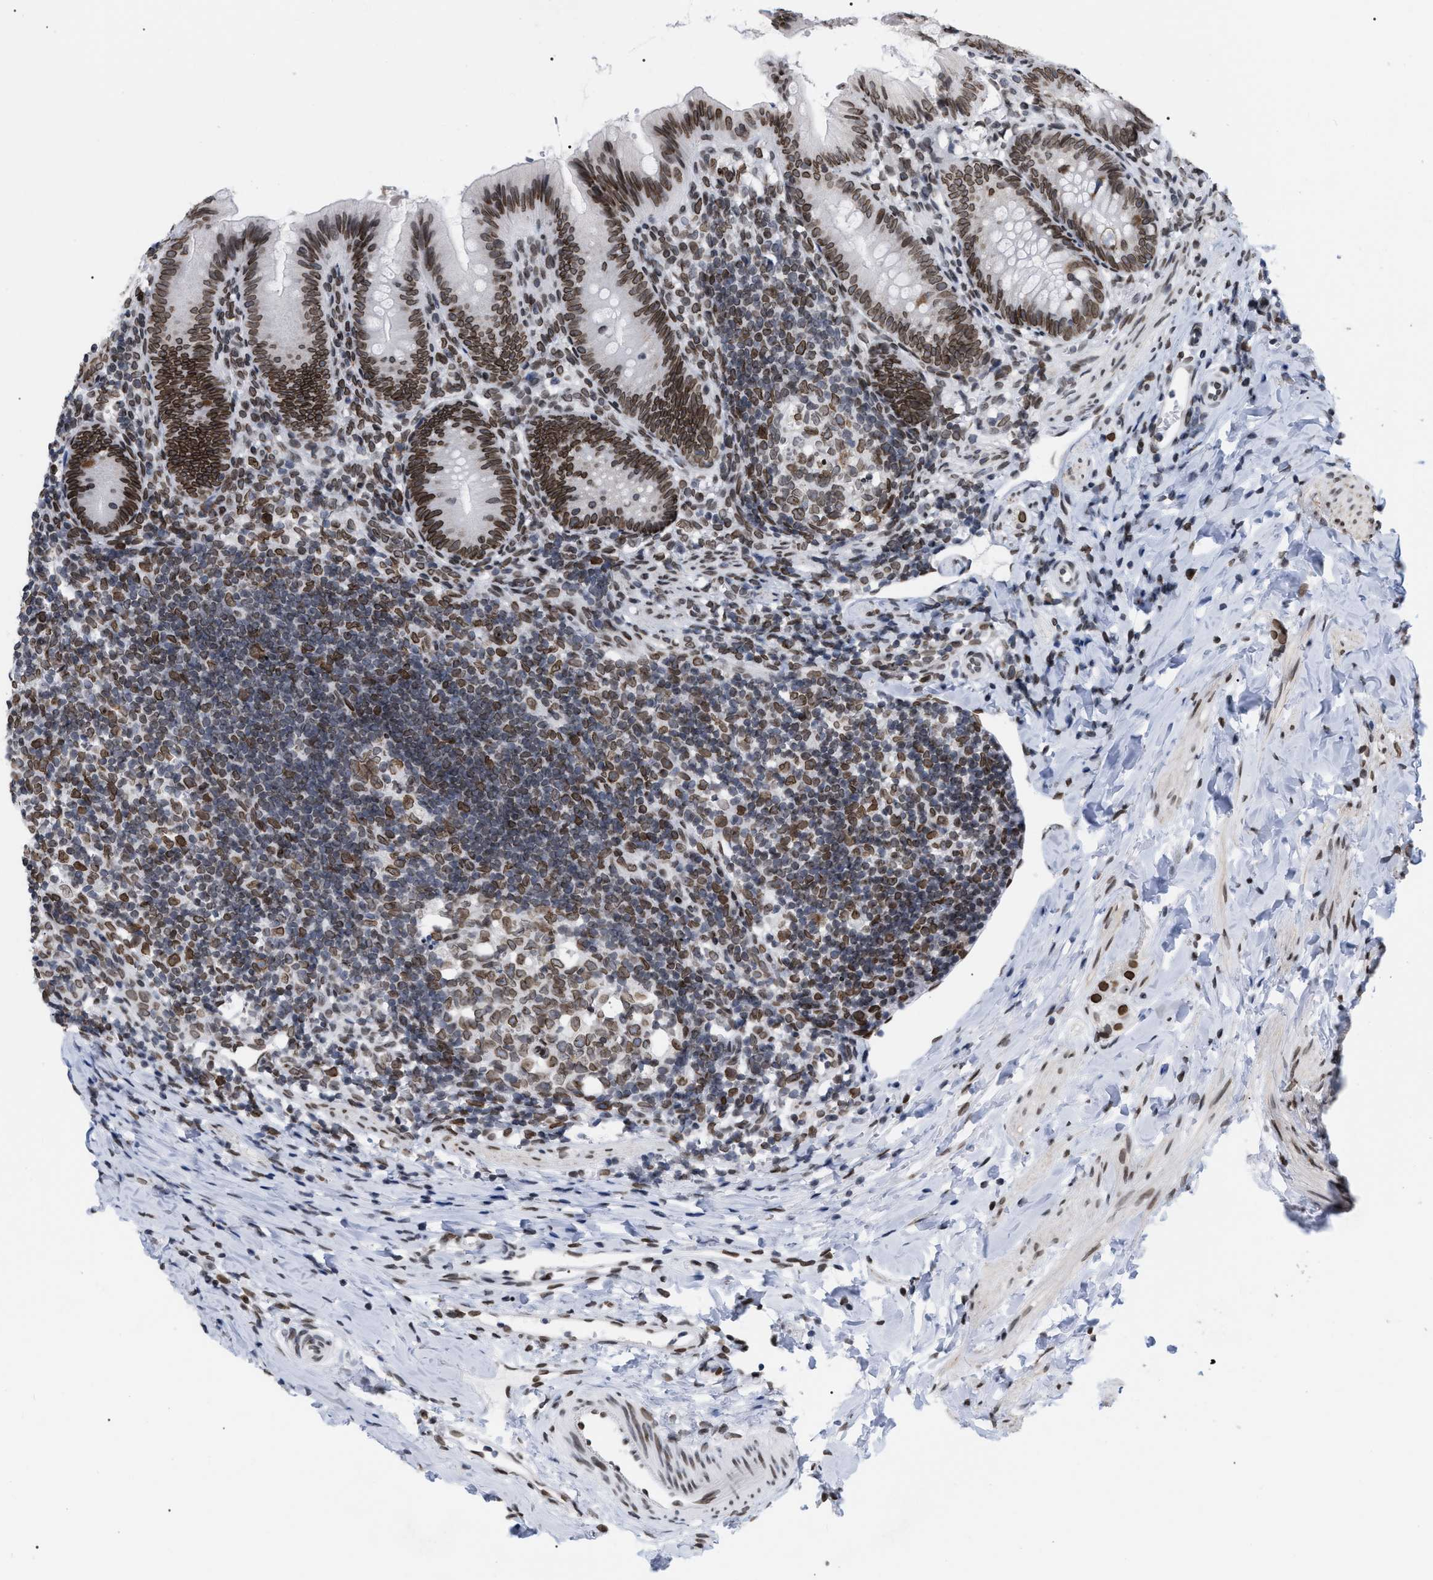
{"staining": {"intensity": "moderate", "quantity": ">75%", "location": "cytoplasmic/membranous,nuclear"}, "tissue": "appendix", "cell_type": "Glandular cells", "image_type": "normal", "snomed": [{"axis": "morphology", "description": "Normal tissue, NOS"}, {"axis": "topography", "description": "Appendix"}], "caption": "Immunohistochemistry (IHC) staining of benign appendix, which reveals medium levels of moderate cytoplasmic/membranous,nuclear positivity in approximately >75% of glandular cells indicating moderate cytoplasmic/membranous,nuclear protein positivity. The staining was performed using DAB (3,3'-diaminobenzidine) (brown) for protein detection and nuclei were counterstained in hematoxylin (blue).", "gene": "TPR", "patient": {"sex": "male", "age": 1}}